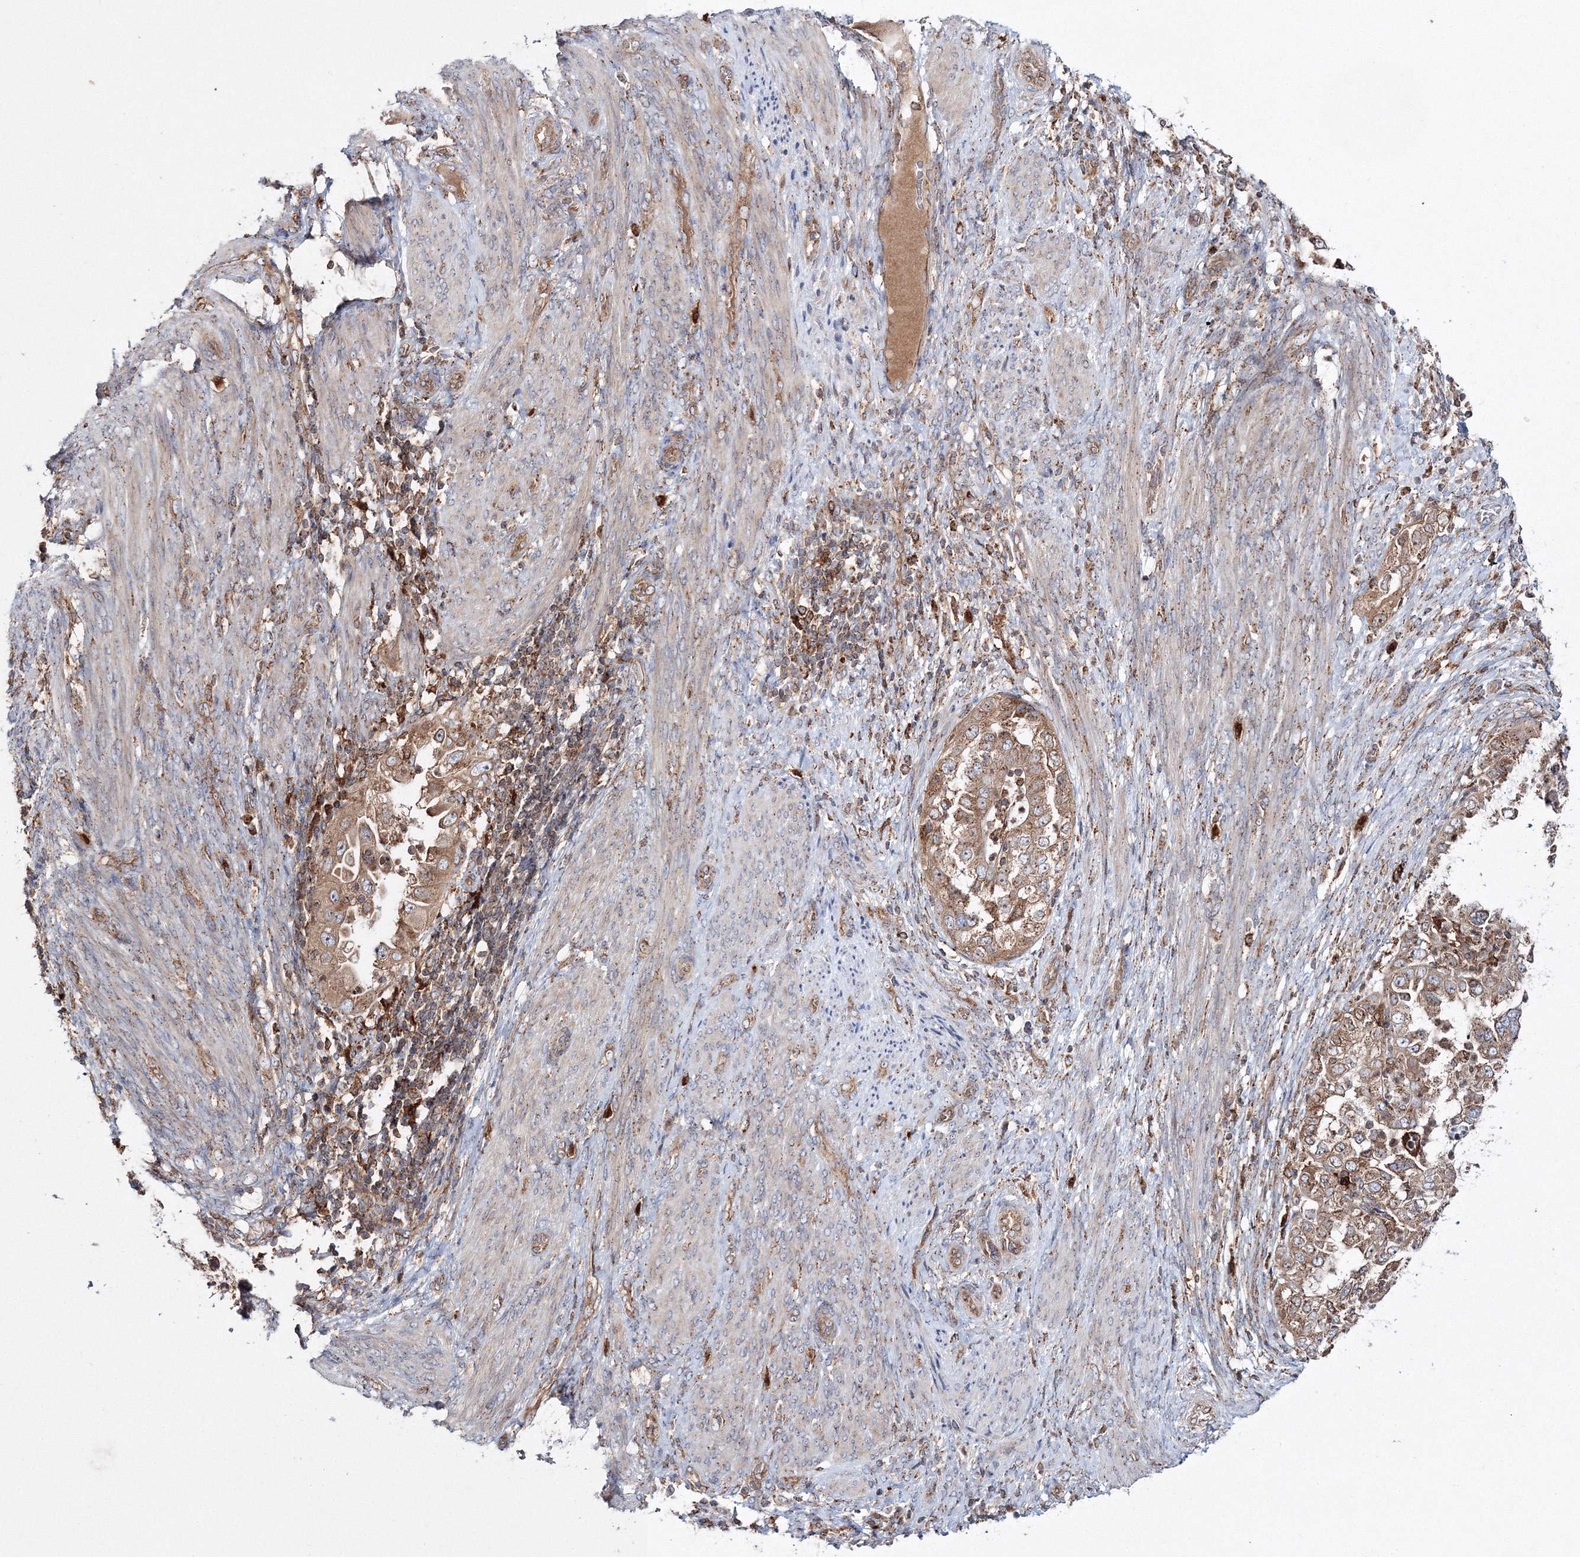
{"staining": {"intensity": "moderate", "quantity": ">75%", "location": "cytoplasmic/membranous"}, "tissue": "endometrial cancer", "cell_type": "Tumor cells", "image_type": "cancer", "snomed": [{"axis": "morphology", "description": "Adenocarcinoma, NOS"}, {"axis": "topography", "description": "Endometrium"}], "caption": "Moderate cytoplasmic/membranous protein staining is seen in approximately >75% of tumor cells in endometrial adenocarcinoma.", "gene": "ARCN1", "patient": {"sex": "female", "age": 85}}